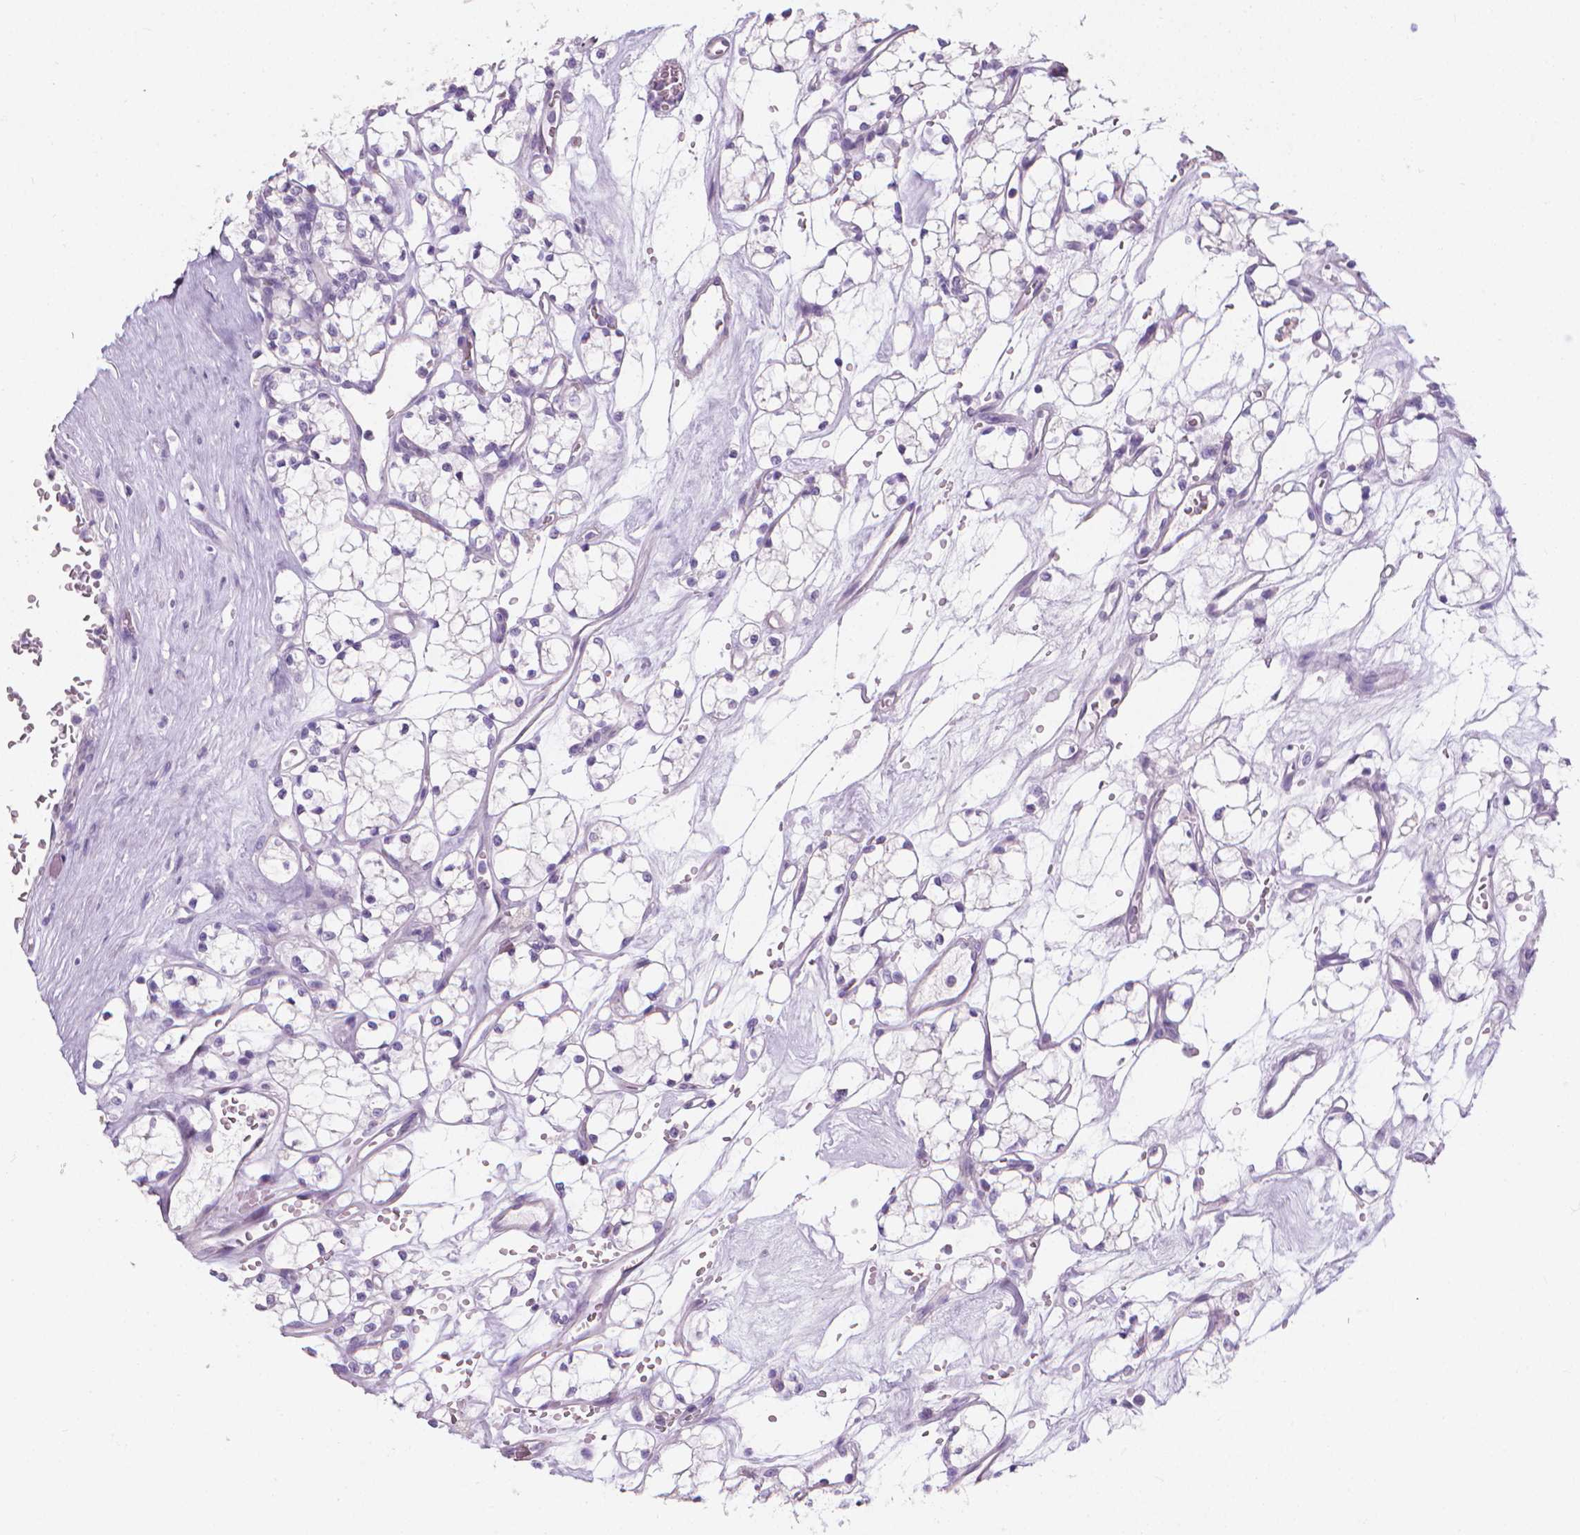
{"staining": {"intensity": "negative", "quantity": "none", "location": "none"}, "tissue": "renal cancer", "cell_type": "Tumor cells", "image_type": "cancer", "snomed": [{"axis": "morphology", "description": "Adenocarcinoma, NOS"}, {"axis": "topography", "description": "Kidney"}], "caption": "A micrograph of human renal cancer is negative for staining in tumor cells.", "gene": "XPNPEP2", "patient": {"sex": "female", "age": 69}}